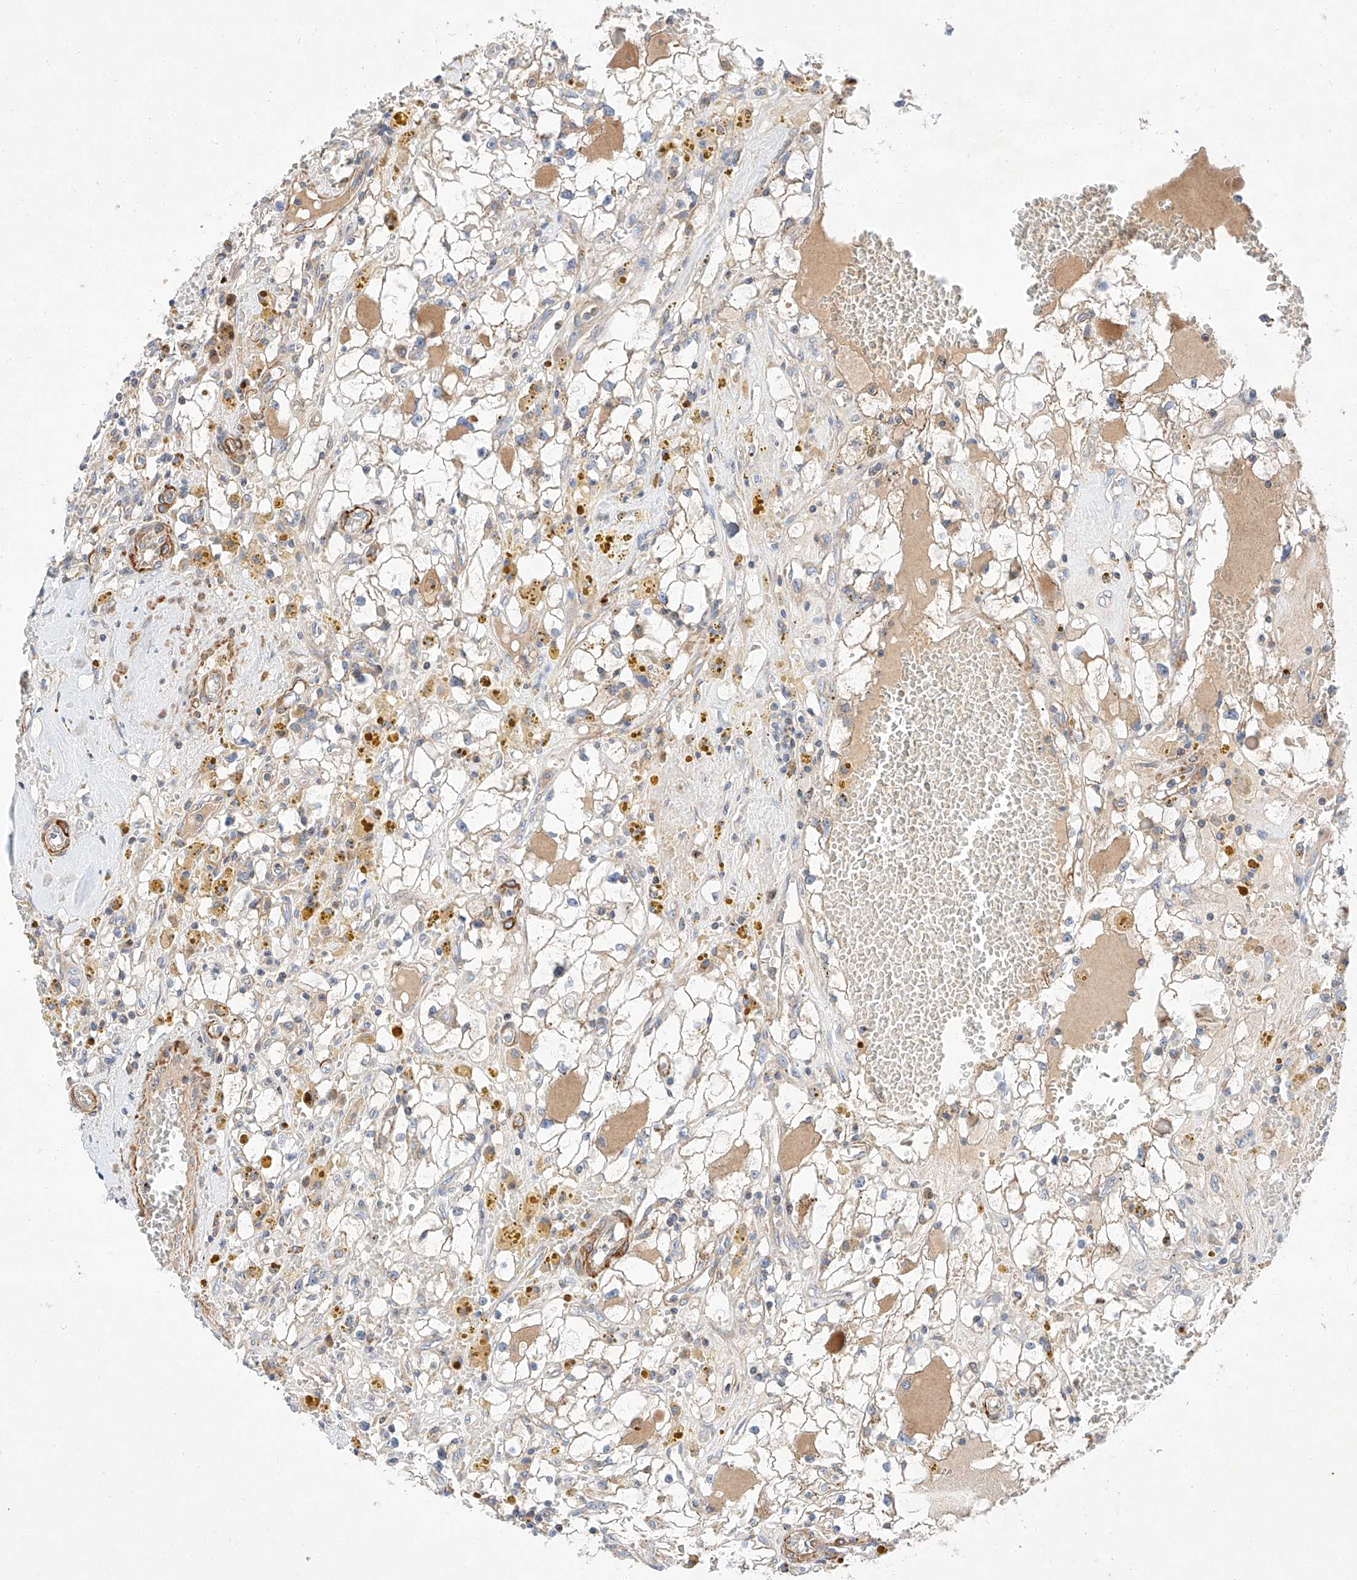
{"staining": {"intensity": "weak", "quantity": "25%-75%", "location": "cytoplasmic/membranous"}, "tissue": "renal cancer", "cell_type": "Tumor cells", "image_type": "cancer", "snomed": [{"axis": "morphology", "description": "Adenocarcinoma, NOS"}, {"axis": "topography", "description": "Kidney"}], "caption": "Tumor cells exhibit low levels of weak cytoplasmic/membranous positivity in approximately 25%-75% of cells in human renal adenocarcinoma. (Stains: DAB in brown, nuclei in blue, Microscopy: brightfield microscopy at high magnification).", "gene": "C6orf118", "patient": {"sex": "male", "age": 56}}